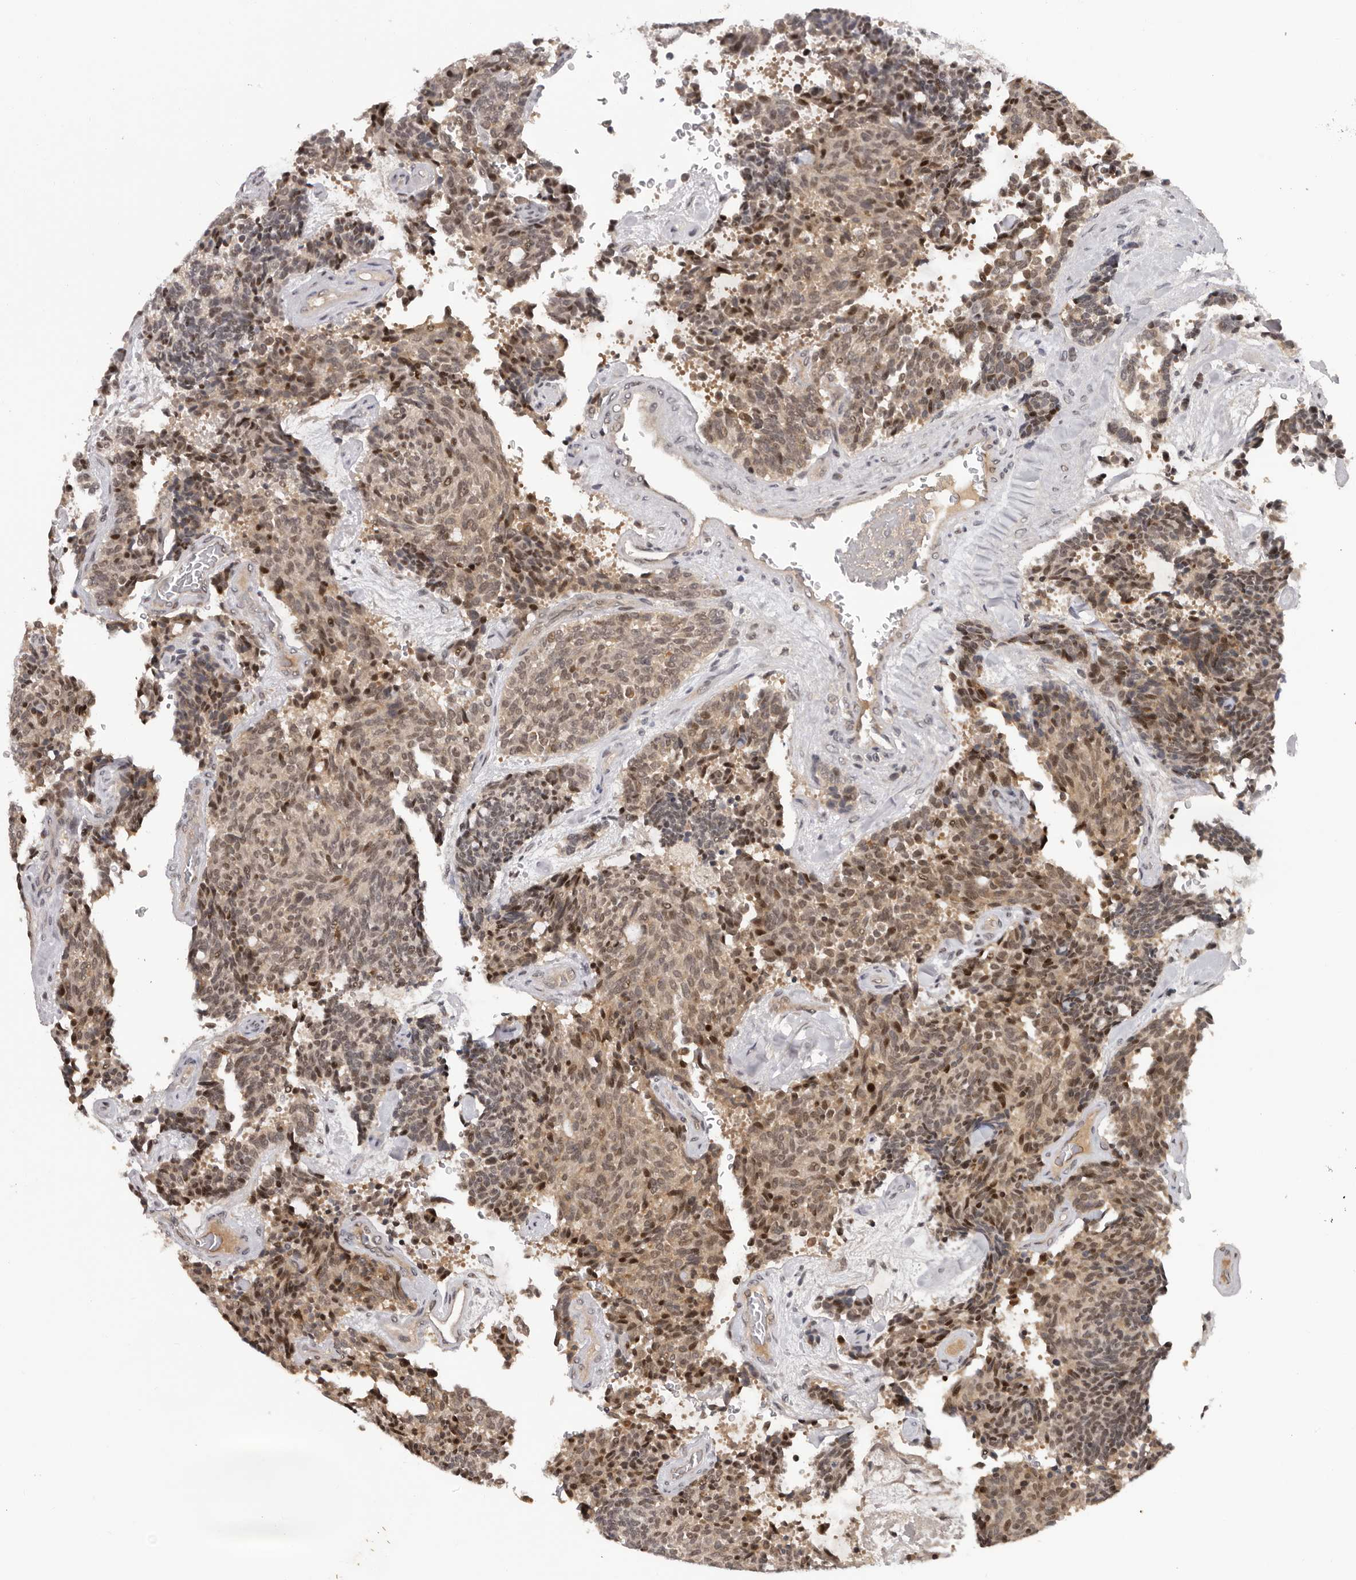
{"staining": {"intensity": "moderate", "quantity": ">75%", "location": "cytoplasmic/membranous,nuclear"}, "tissue": "carcinoid", "cell_type": "Tumor cells", "image_type": "cancer", "snomed": [{"axis": "morphology", "description": "Carcinoid, malignant, NOS"}, {"axis": "topography", "description": "Pancreas"}], "caption": "A high-resolution micrograph shows immunohistochemistry (IHC) staining of carcinoid, which displays moderate cytoplasmic/membranous and nuclear expression in about >75% of tumor cells.", "gene": "TBX5", "patient": {"sex": "female", "age": 54}}